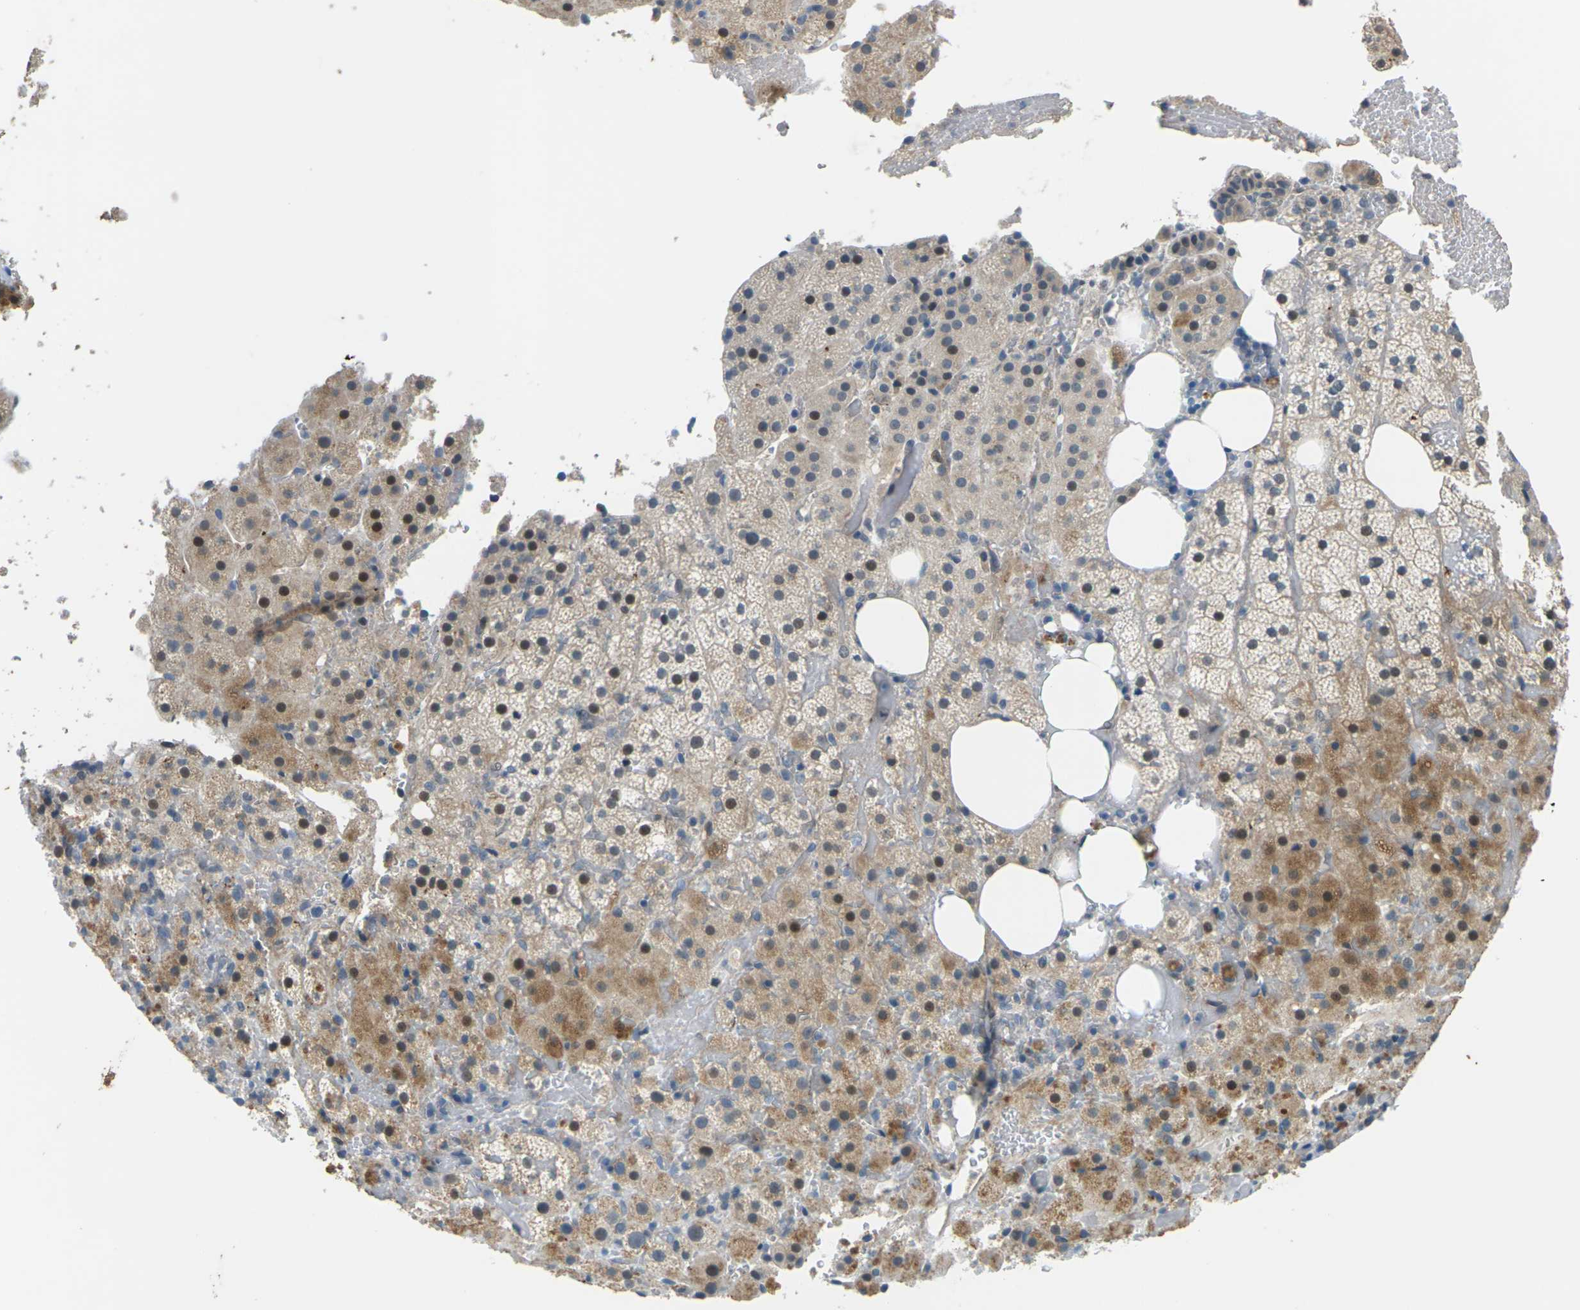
{"staining": {"intensity": "moderate", "quantity": "25%-75%", "location": "cytoplasmic/membranous"}, "tissue": "adrenal gland", "cell_type": "Glandular cells", "image_type": "normal", "snomed": [{"axis": "morphology", "description": "Normal tissue, NOS"}, {"axis": "topography", "description": "Adrenal gland"}], "caption": "Adrenal gland stained with IHC reveals moderate cytoplasmic/membranous positivity in approximately 25%-75% of glandular cells.", "gene": "SLC13A3", "patient": {"sex": "female", "age": 59}}